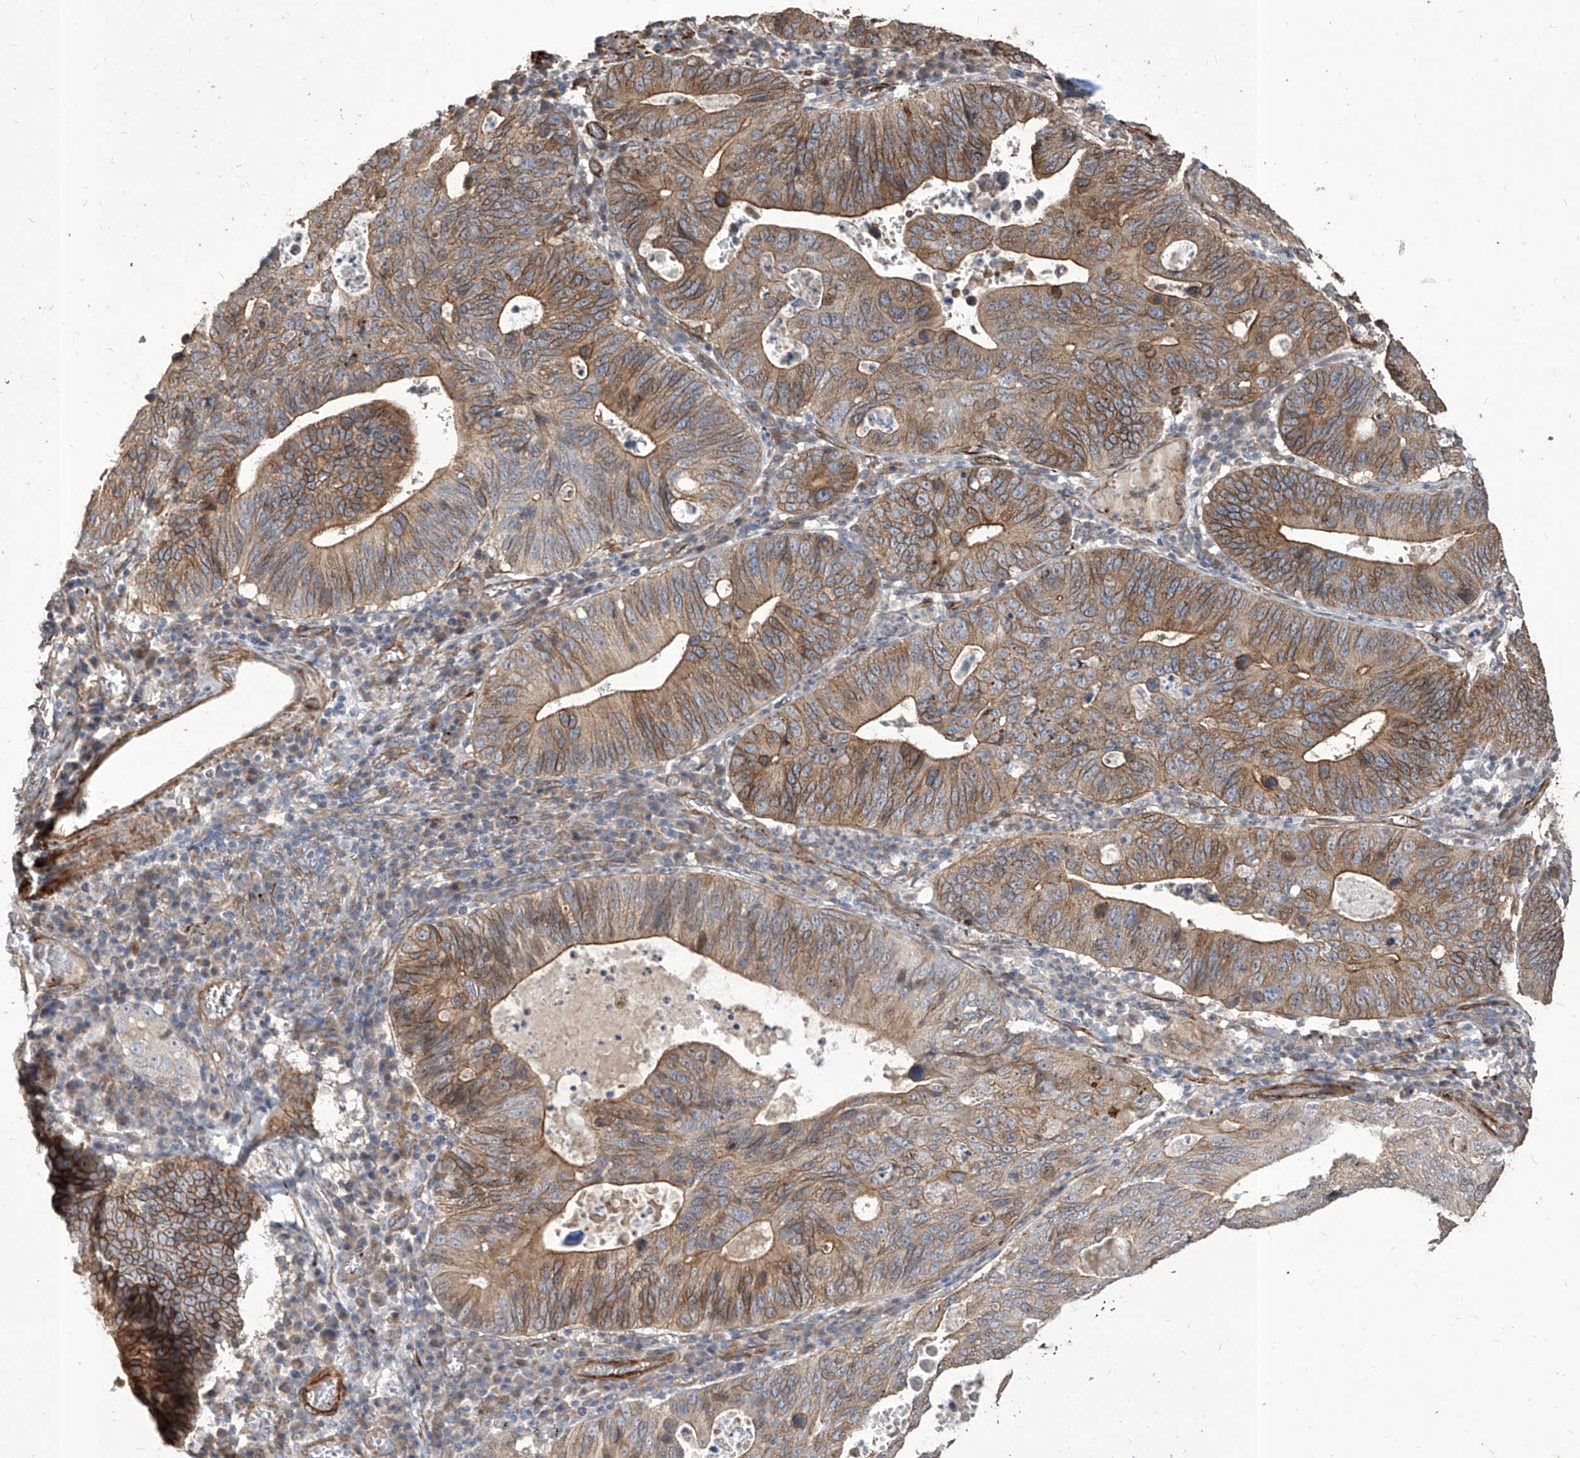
{"staining": {"intensity": "moderate", "quantity": ">75%", "location": "cytoplasmic/membranous"}, "tissue": "stomach cancer", "cell_type": "Tumor cells", "image_type": "cancer", "snomed": [{"axis": "morphology", "description": "Adenocarcinoma, NOS"}, {"axis": "topography", "description": "Stomach"}], "caption": "Stomach cancer (adenocarcinoma) tissue shows moderate cytoplasmic/membranous staining in about >75% of tumor cells (DAB (3,3'-diaminobenzidine) IHC with brightfield microscopy, high magnification).", "gene": "FAM83B", "patient": {"sex": "male", "age": 59}}